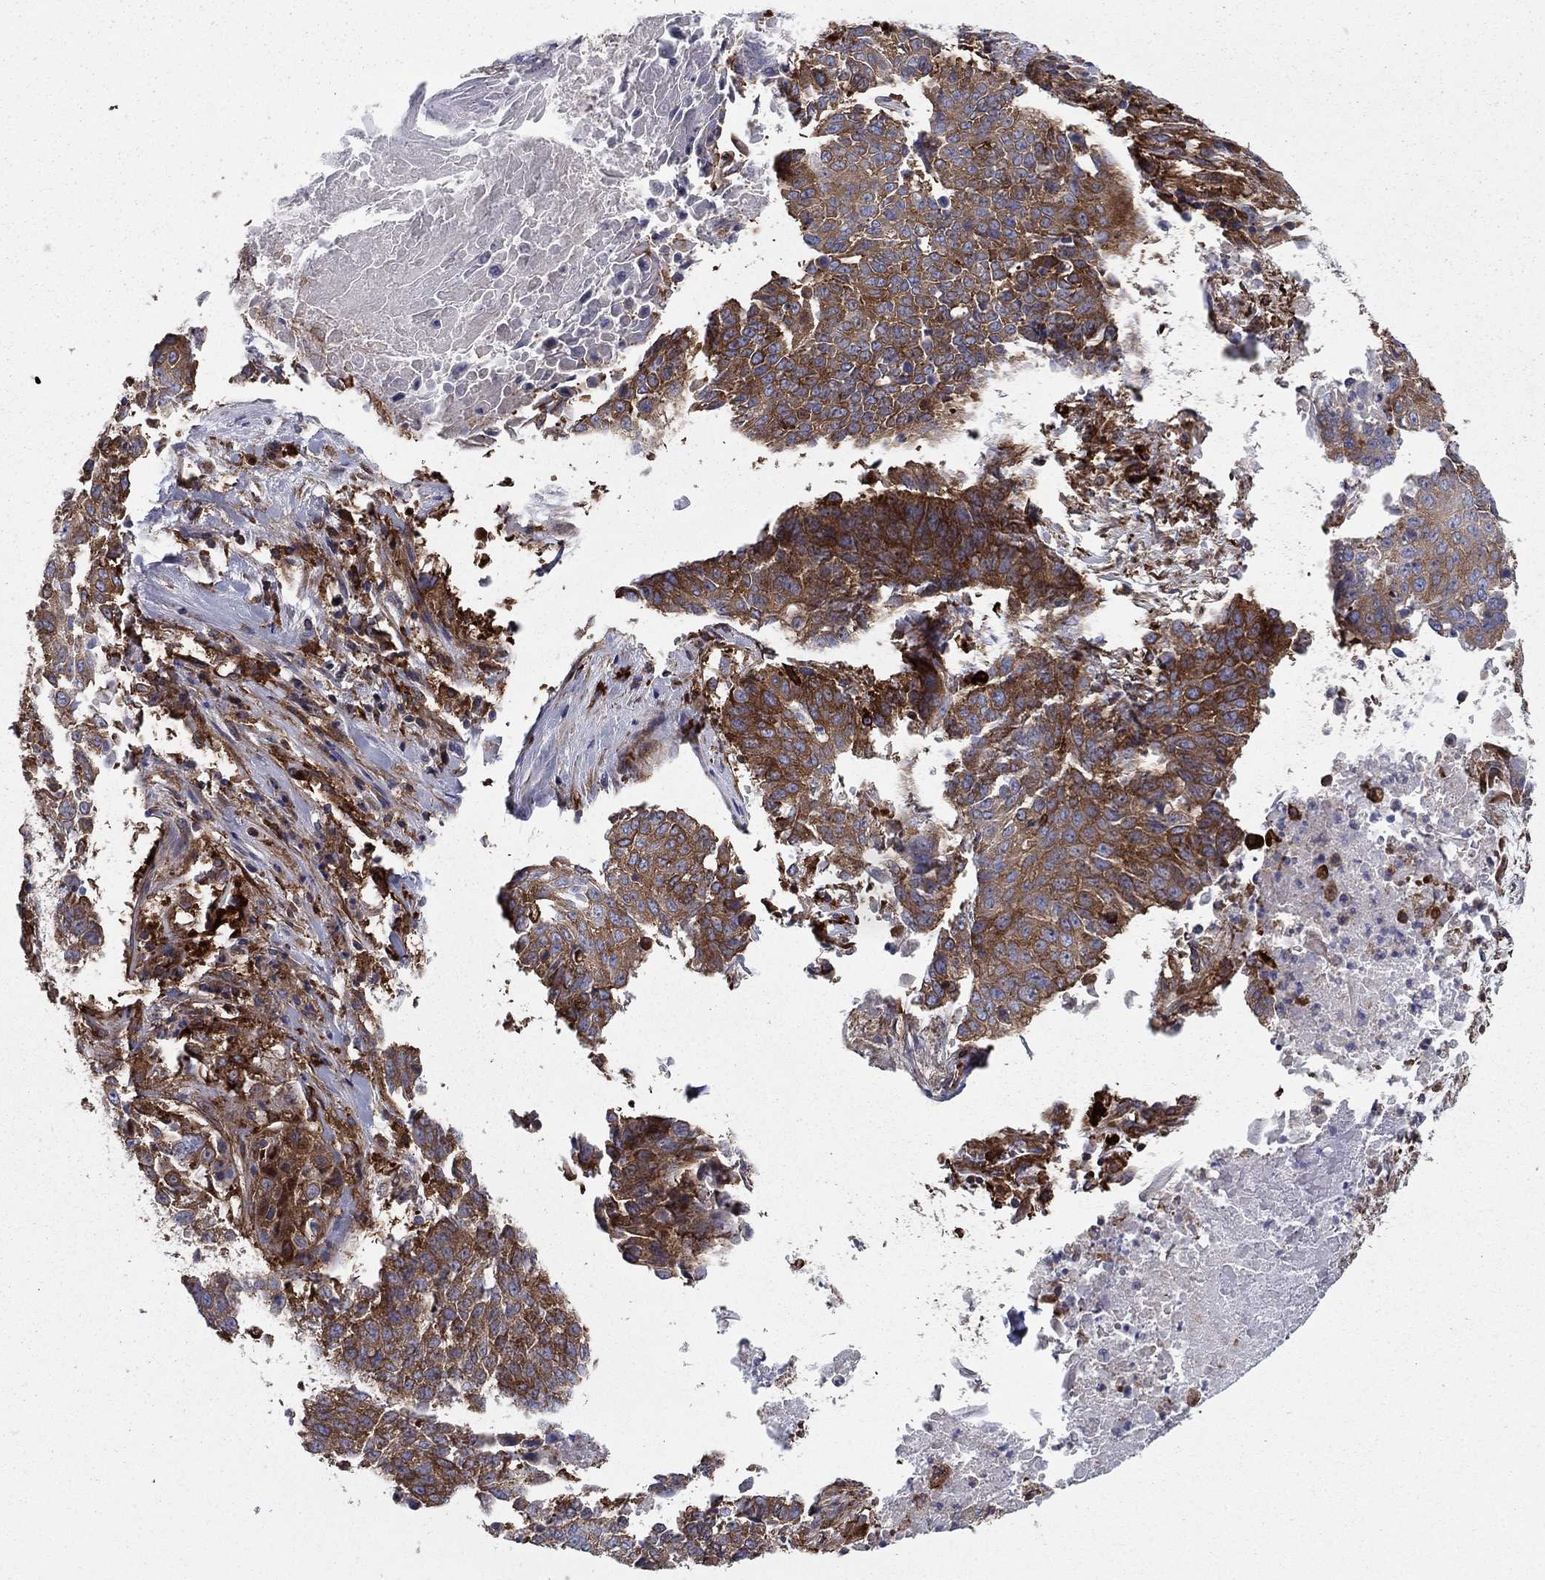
{"staining": {"intensity": "strong", "quantity": "<25%", "location": "cytoplasmic/membranous"}, "tissue": "lung cancer", "cell_type": "Tumor cells", "image_type": "cancer", "snomed": [{"axis": "morphology", "description": "Squamous cell carcinoma, NOS"}, {"axis": "topography", "description": "Lung"}], "caption": "Immunohistochemistry (IHC) of human lung cancer (squamous cell carcinoma) shows medium levels of strong cytoplasmic/membranous expression in about <25% of tumor cells.", "gene": "EHBP1L1", "patient": {"sex": "male", "age": 64}}